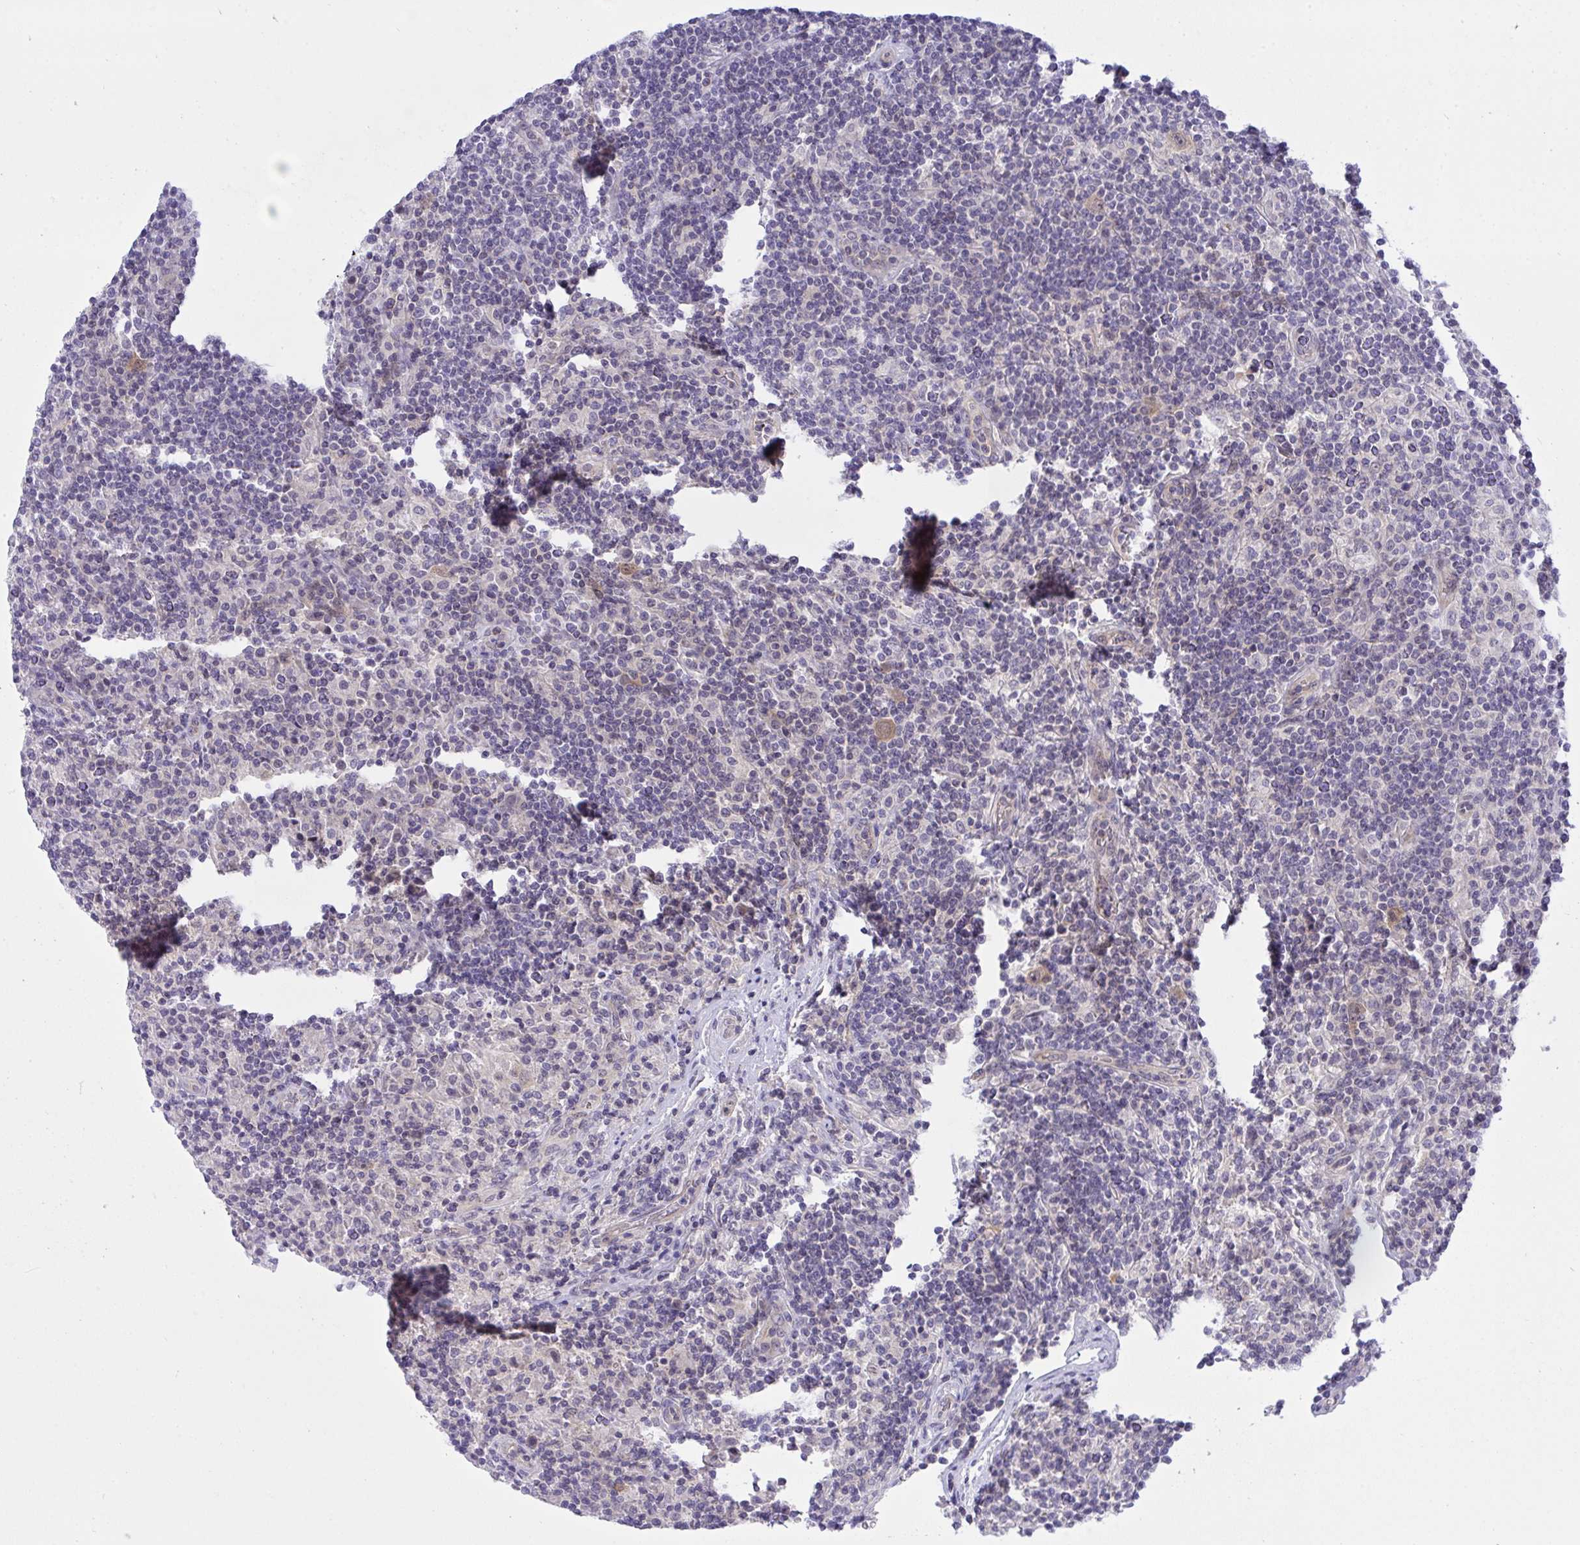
{"staining": {"intensity": "moderate", "quantity": ">75%", "location": "cytoplasmic/membranous"}, "tissue": "lymphoma", "cell_type": "Tumor cells", "image_type": "cancer", "snomed": [{"axis": "morphology", "description": "Hodgkin's disease, NOS"}, {"axis": "topography", "description": "Lymph node"}], "caption": "Human lymphoma stained with a brown dye reveals moderate cytoplasmic/membranous positive positivity in approximately >75% of tumor cells.", "gene": "HOXD12", "patient": {"sex": "male", "age": 70}}